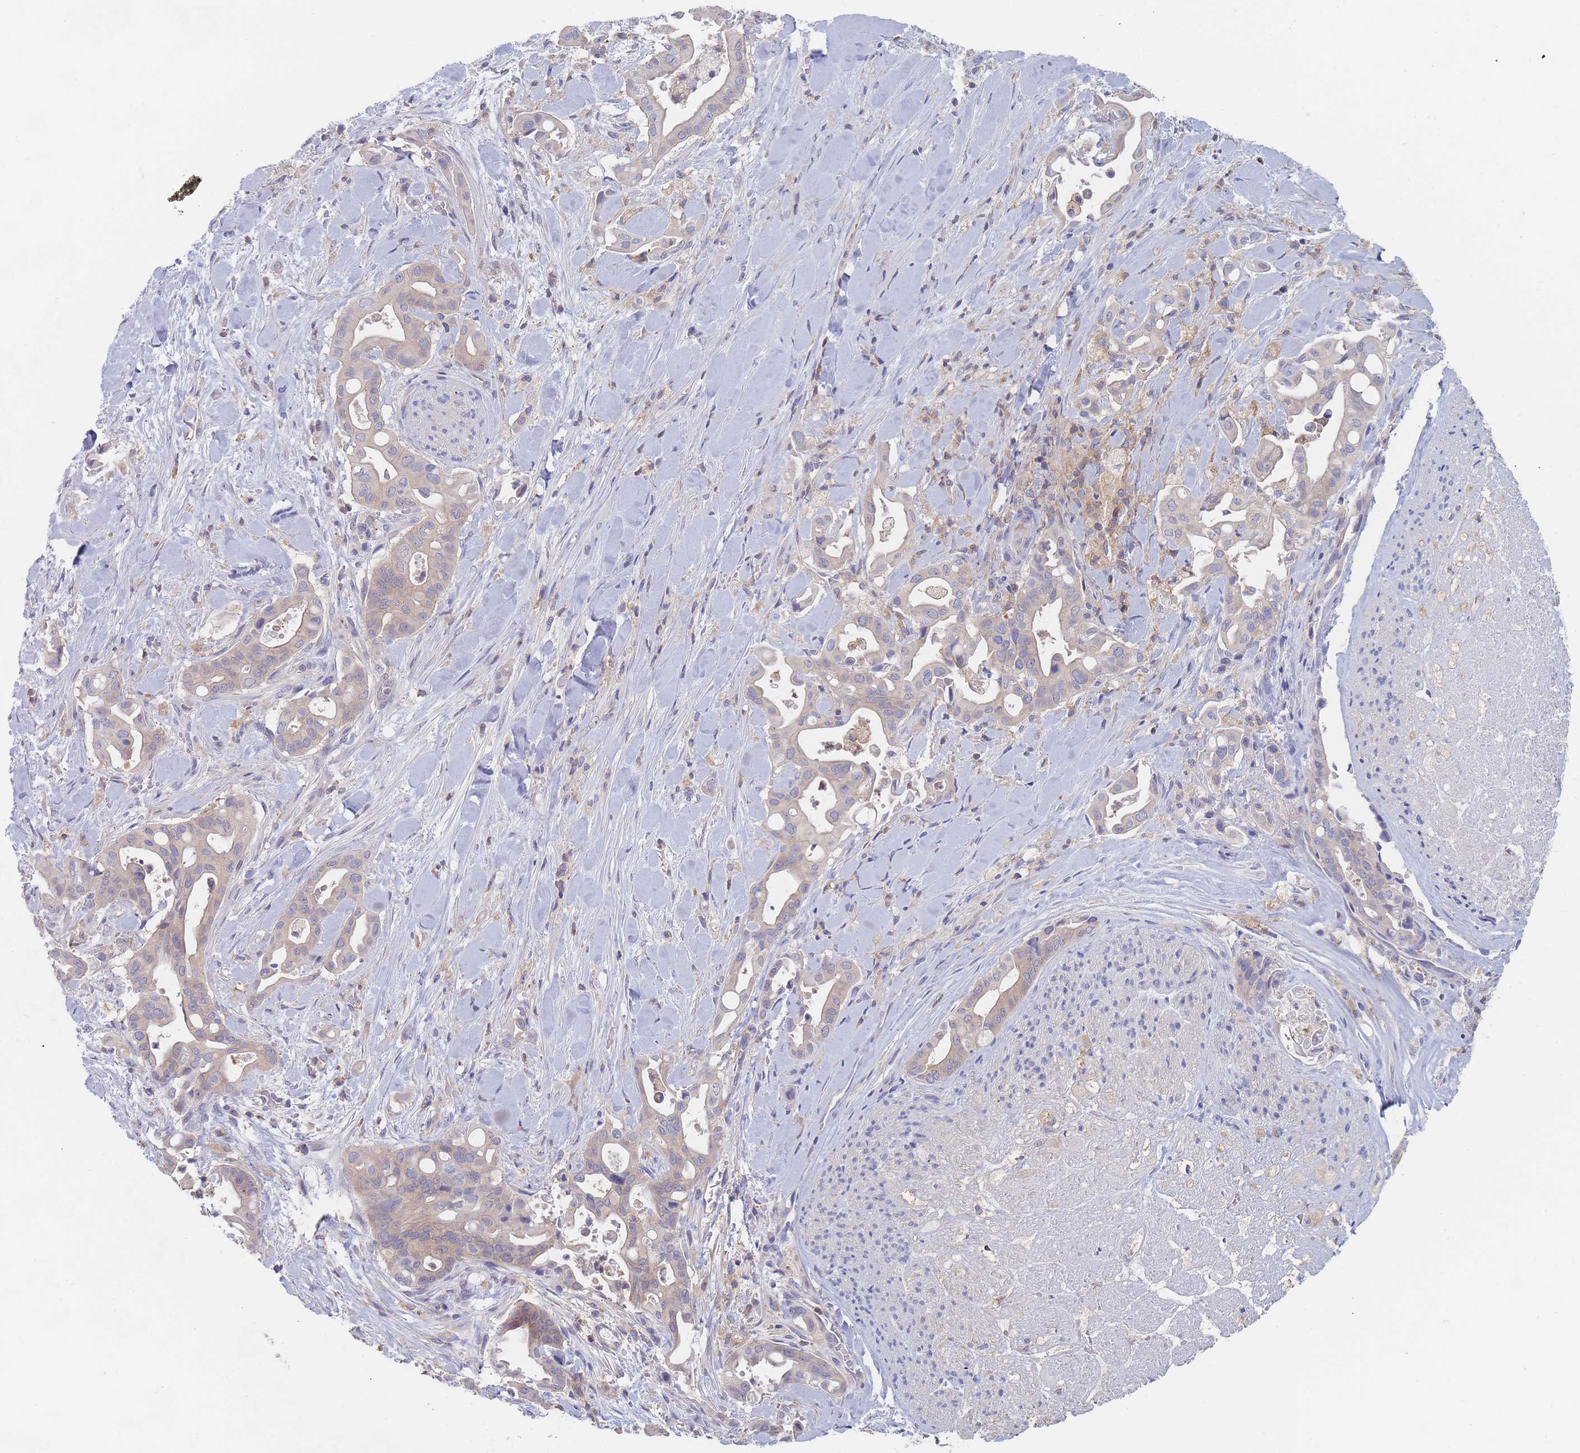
{"staining": {"intensity": "negative", "quantity": "none", "location": "none"}, "tissue": "liver cancer", "cell_type": "Tumor cells", "image_type": "cancer", "snomed": [{"axis": "morphology", "description": "Cholangiocarcinoma"}, {"axis": "topography", "description": "Liver"}], "caption": "Immunohistochemical staining of liver cancer (cholangiocarcinoma) shows no significant positivity in tumor cells.", "gene": "PPP6C", "patient": {"sex": "female", "age": 68}}